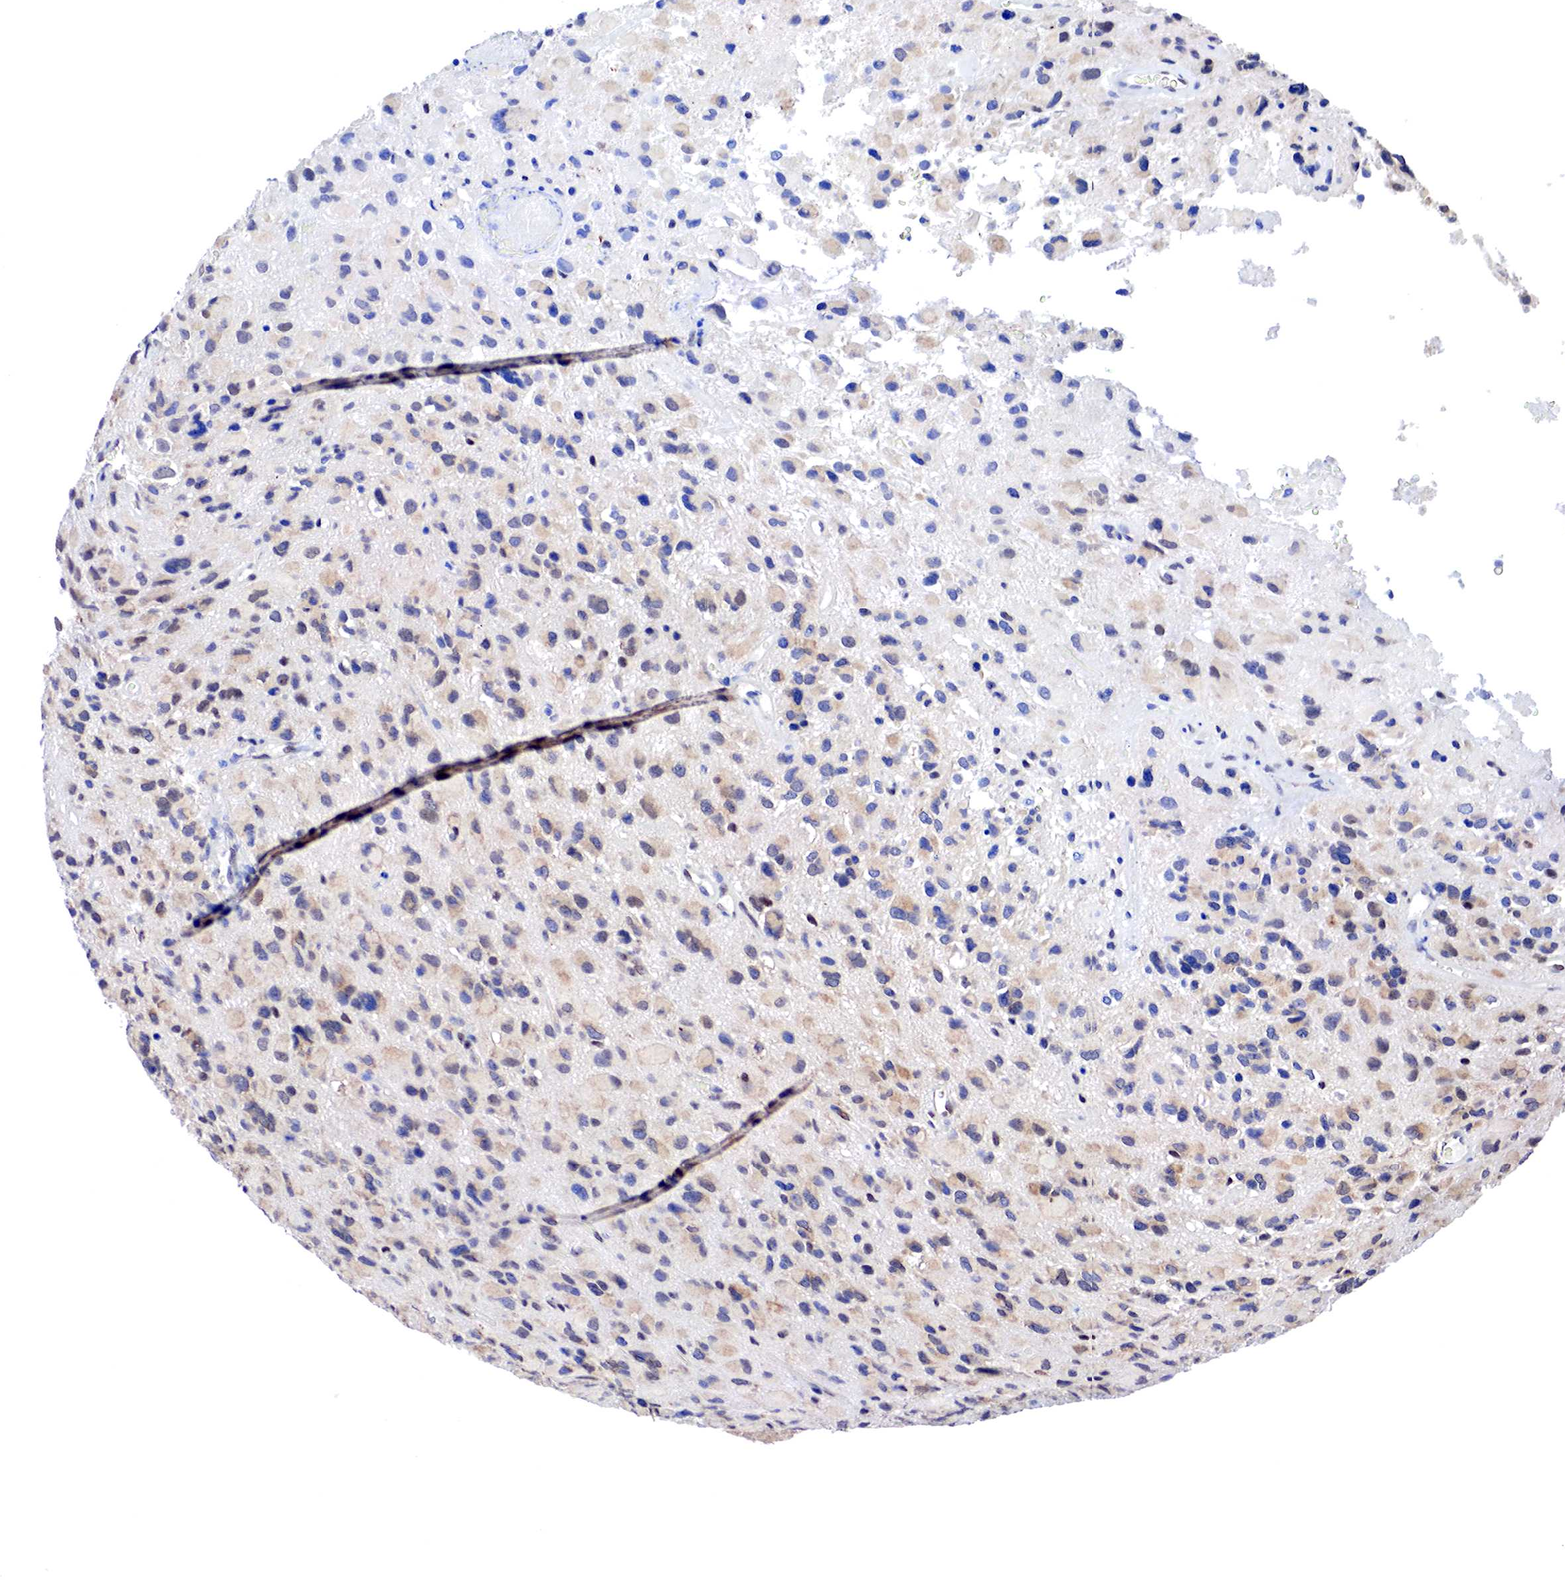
{"staining": {"intensity": "weak", "quantity": "<25%", "location": "cytoplasmic/membranous,nuclear"}, "tissue": "glioma", "cell_type": "Tumor cells", "image_type": "cancer", "snomed": [{"axis": "morphology", "description": "Glioma, malignant, High grade"}, {"axis": "topography", "description": "Brain"}], "caption": "This is an immunohistochemistry image of human glioma. There is no staining in tumor cells.", "gene": "PABIR2", "patient": {"sex": "male", "age": 69}}